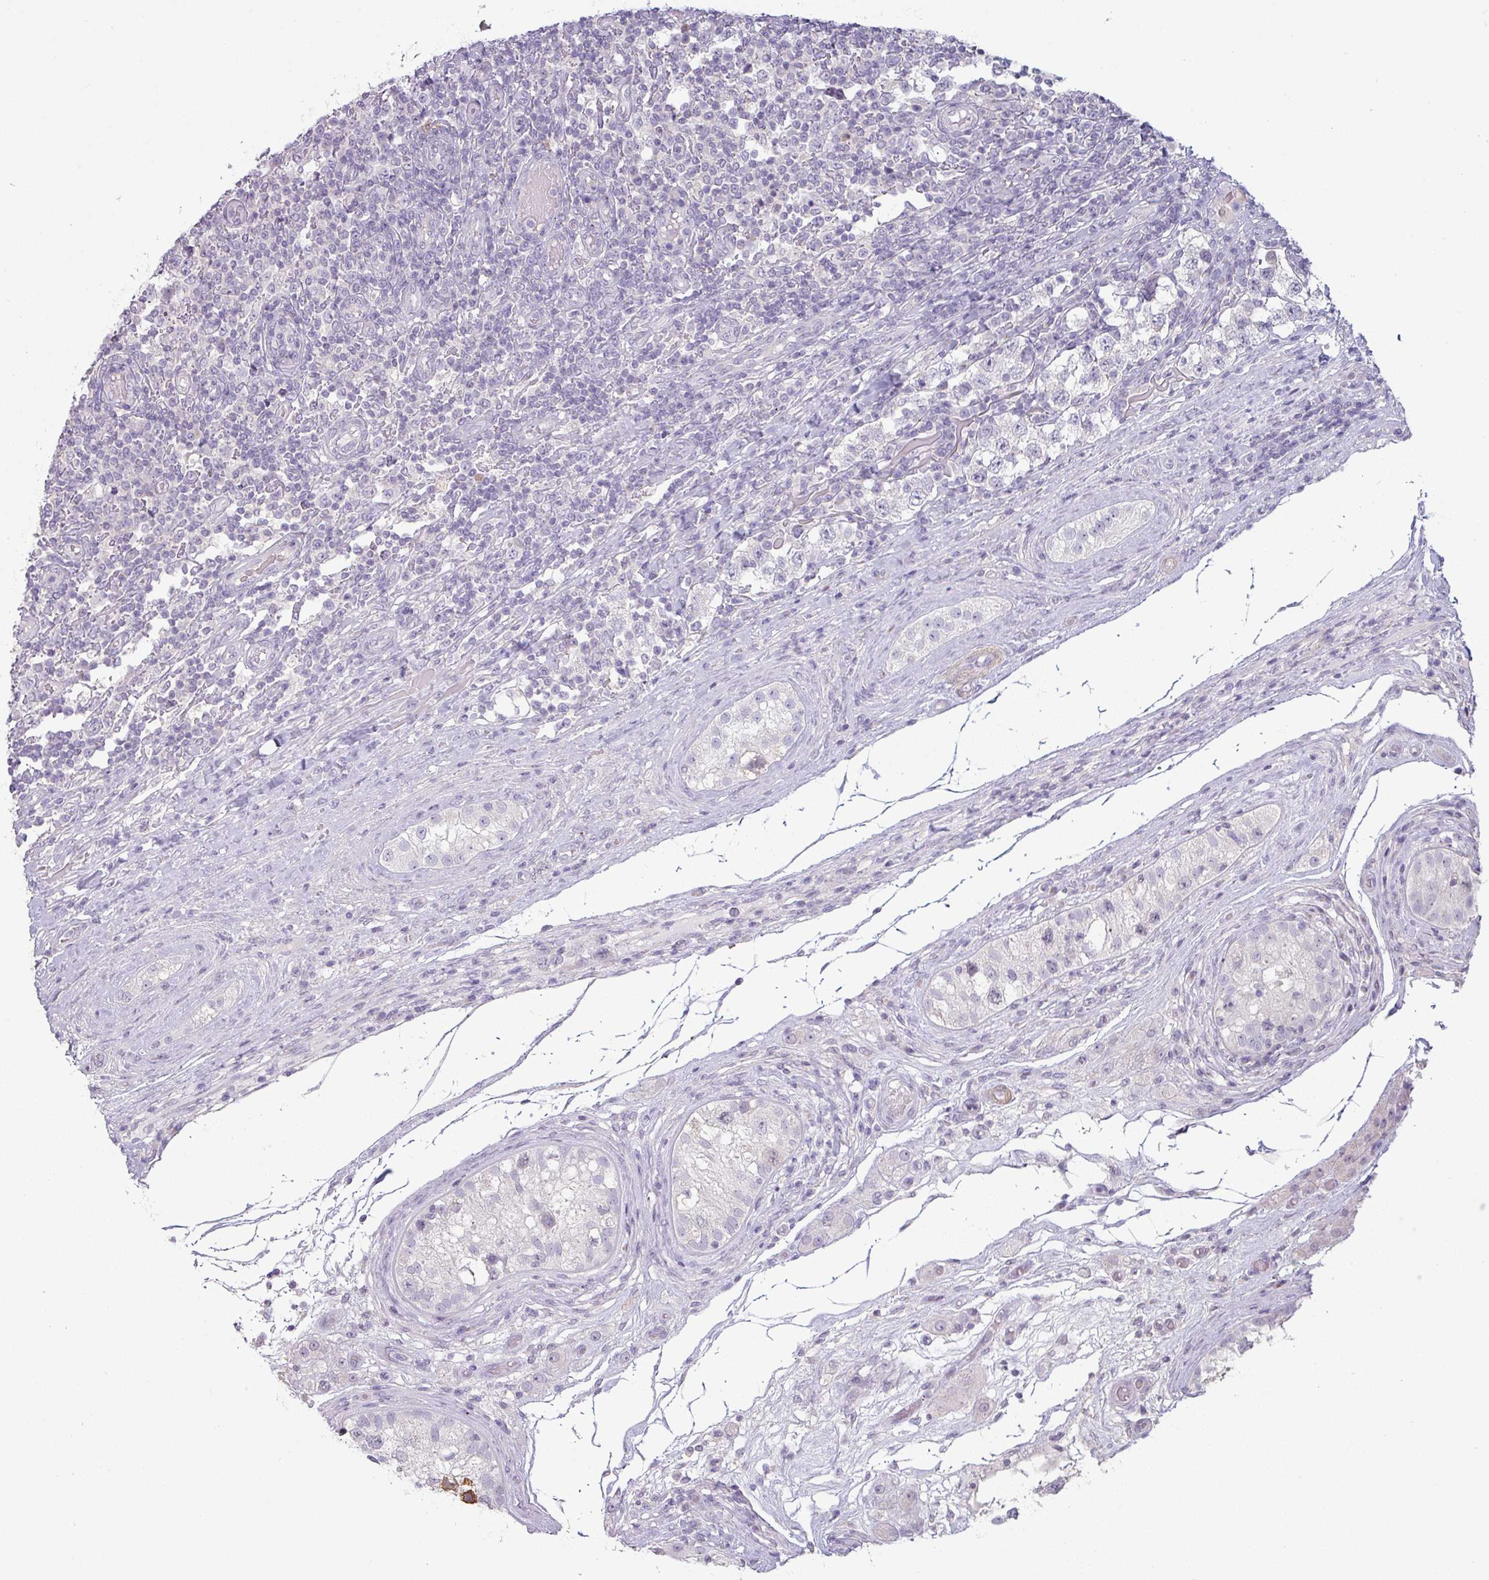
{"staining": {"intensity": "negative", "quantity": "none", "location": "none"}, "tissue": "testis cancer", "cell_type": "Tumor cells", "image_type": "cancer", "snomed": [{"axis": "morphology", "description": "Seminoma, NOS"}, {"axis": "topography", "description": "Testis"}], "caption": "Protein analysis of testis seminoma reveals no significant staining in tumor cells.", "gene": "MAGEC3", "patient": {"sex": "male", "age": 34}}